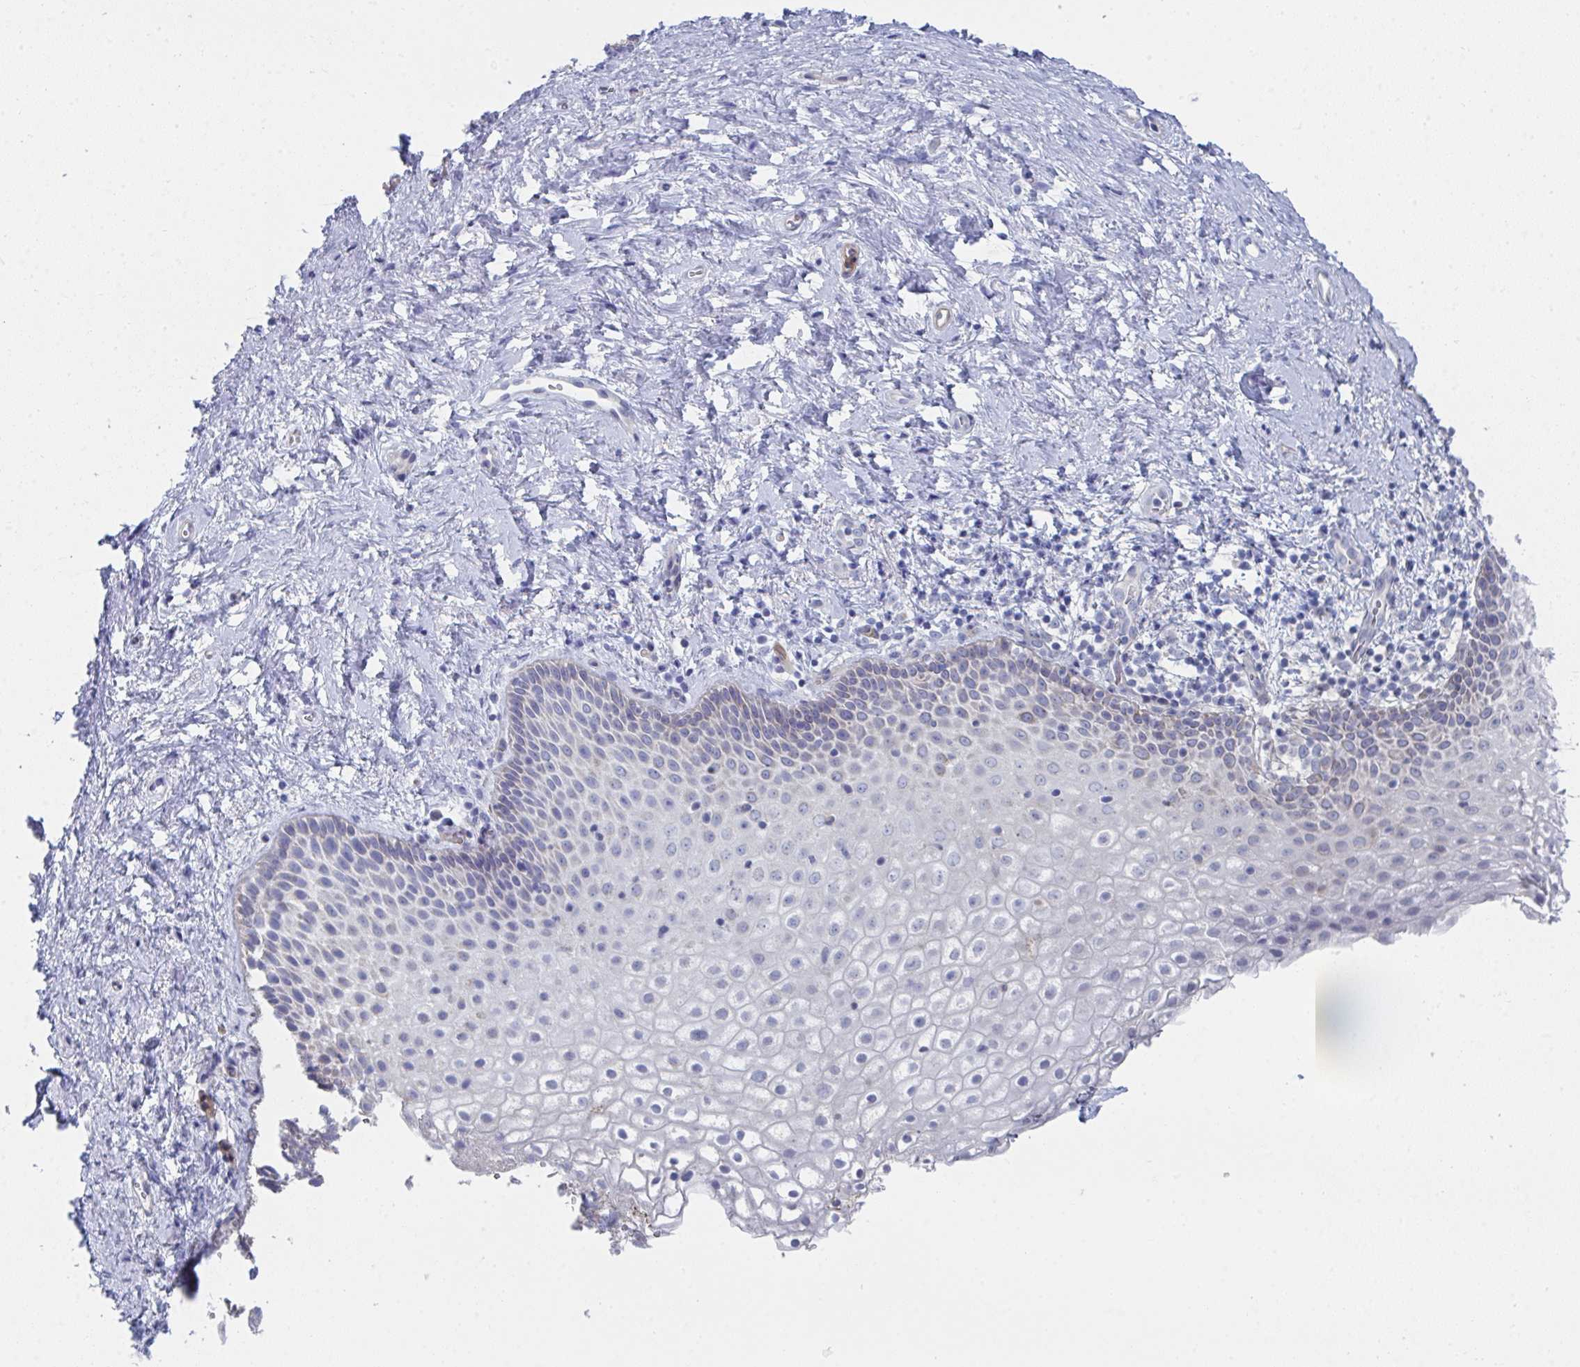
{"staining": {"intensity": "negative", "quantity": "none", "location": "none"}, "tissue": "vagina", "cell_type": "Squamous epithelial cells", "image_type": "normal", "snomed": [{"axis": "morphology", "description": "Normal tissue, NOS"}, {"axis": "topography", "description": "Vagina"}], "caption": "Image shows no significant protein staining in squamous epithelial cells of benign vagina.", "gene": "VWDE", "patient": {"sex": "female", "age": 61}}